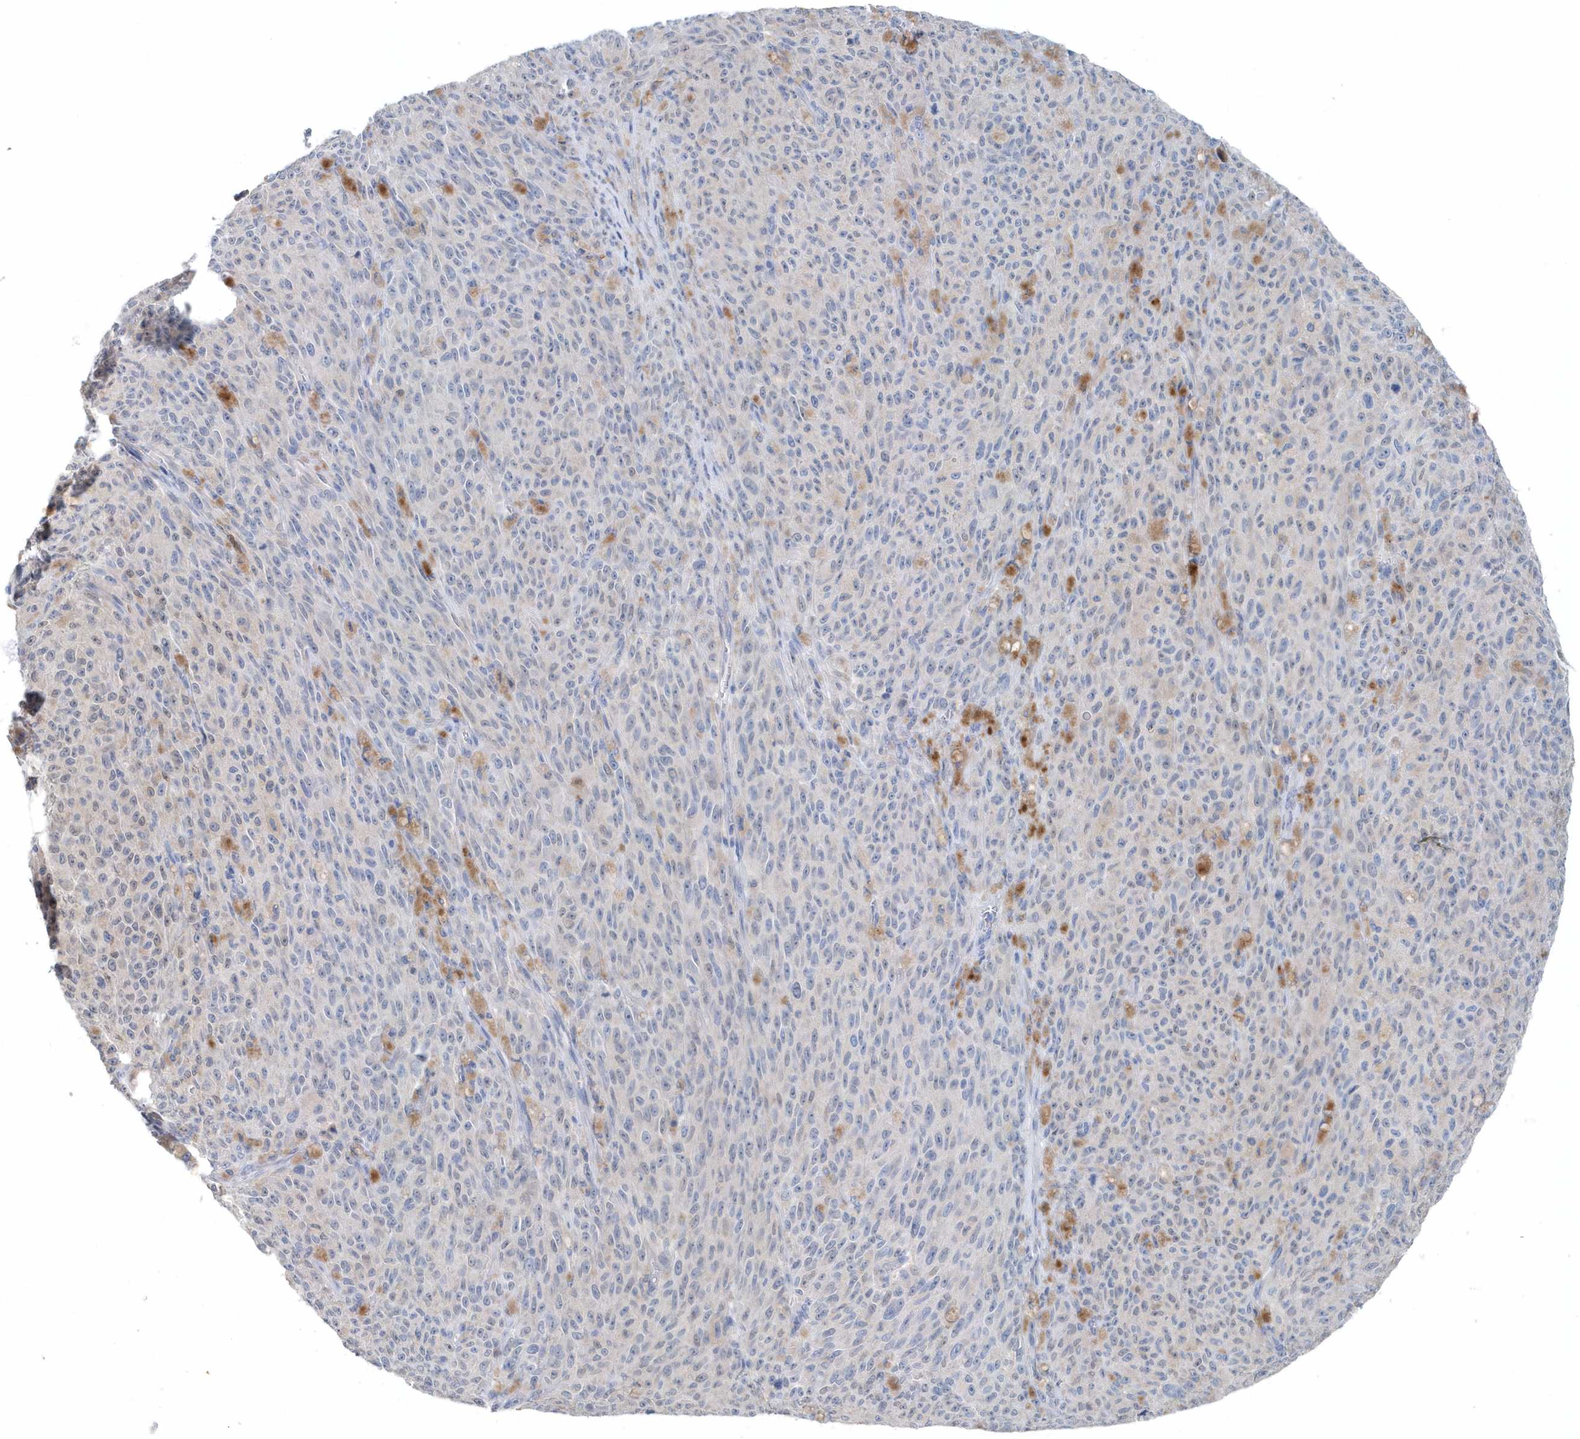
{"staining": {"intensity": "weak", "quantity": "<25%", "location": "cytoplasmic/membranous,nuclear"}, "tissue": "melanoma", "cell_type": "Tumor cells", "image_type": "cancer", "snomed": [{"axis": "morphology", "description": "Malignant melanoma, NOS"}, {"axis": "topography", "description": "Skin"}], "caption": "Malignant melanoma was stained to show a protein in brown. There is no significant positivity in tumor cells.", "gene": "PFN2", "patient": {"sex": "female", "age": 82}}